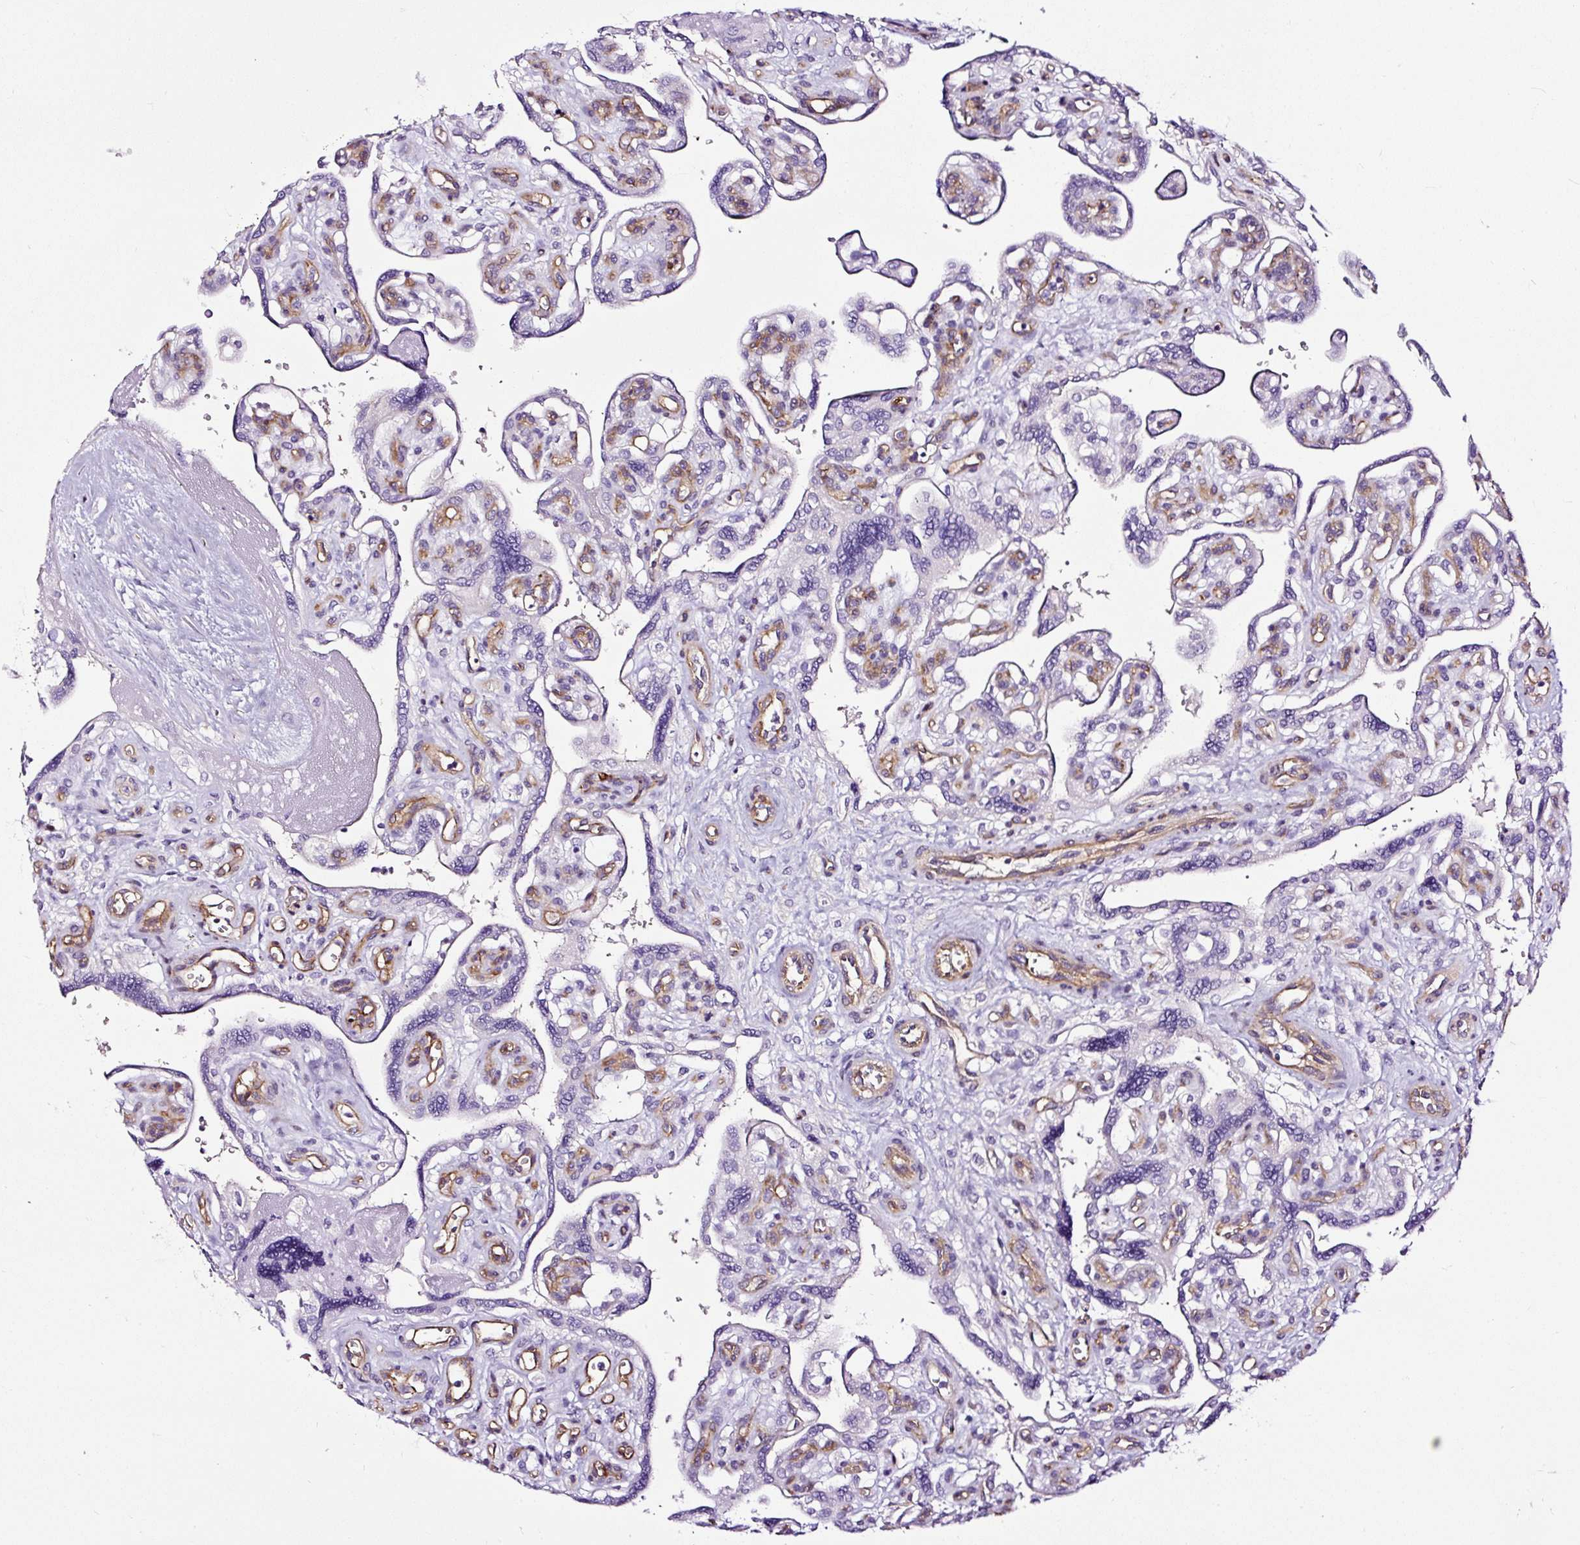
{"staining": {"intensity": "negative", "quantity": "none", "location": "none"}, "tissue": "placenta", "cell_type": "Trophoblastic cells", "image_type": "normal", "snomed": [{"axis": "morphology", "description": "Normal tissue, NOS"}, {"axis": "topography", "description": "Placenta"}], "caption": "Trophoblastic cells show no significant expression in benign placenta. The staining was performed using DAB to visualize the protein expression in brown, while the nuclei were stained in blue with hematoxylin (Magnification: 20x).", "gene": "SLC7A8", "patient": {"sex": "female", "age": 39}}